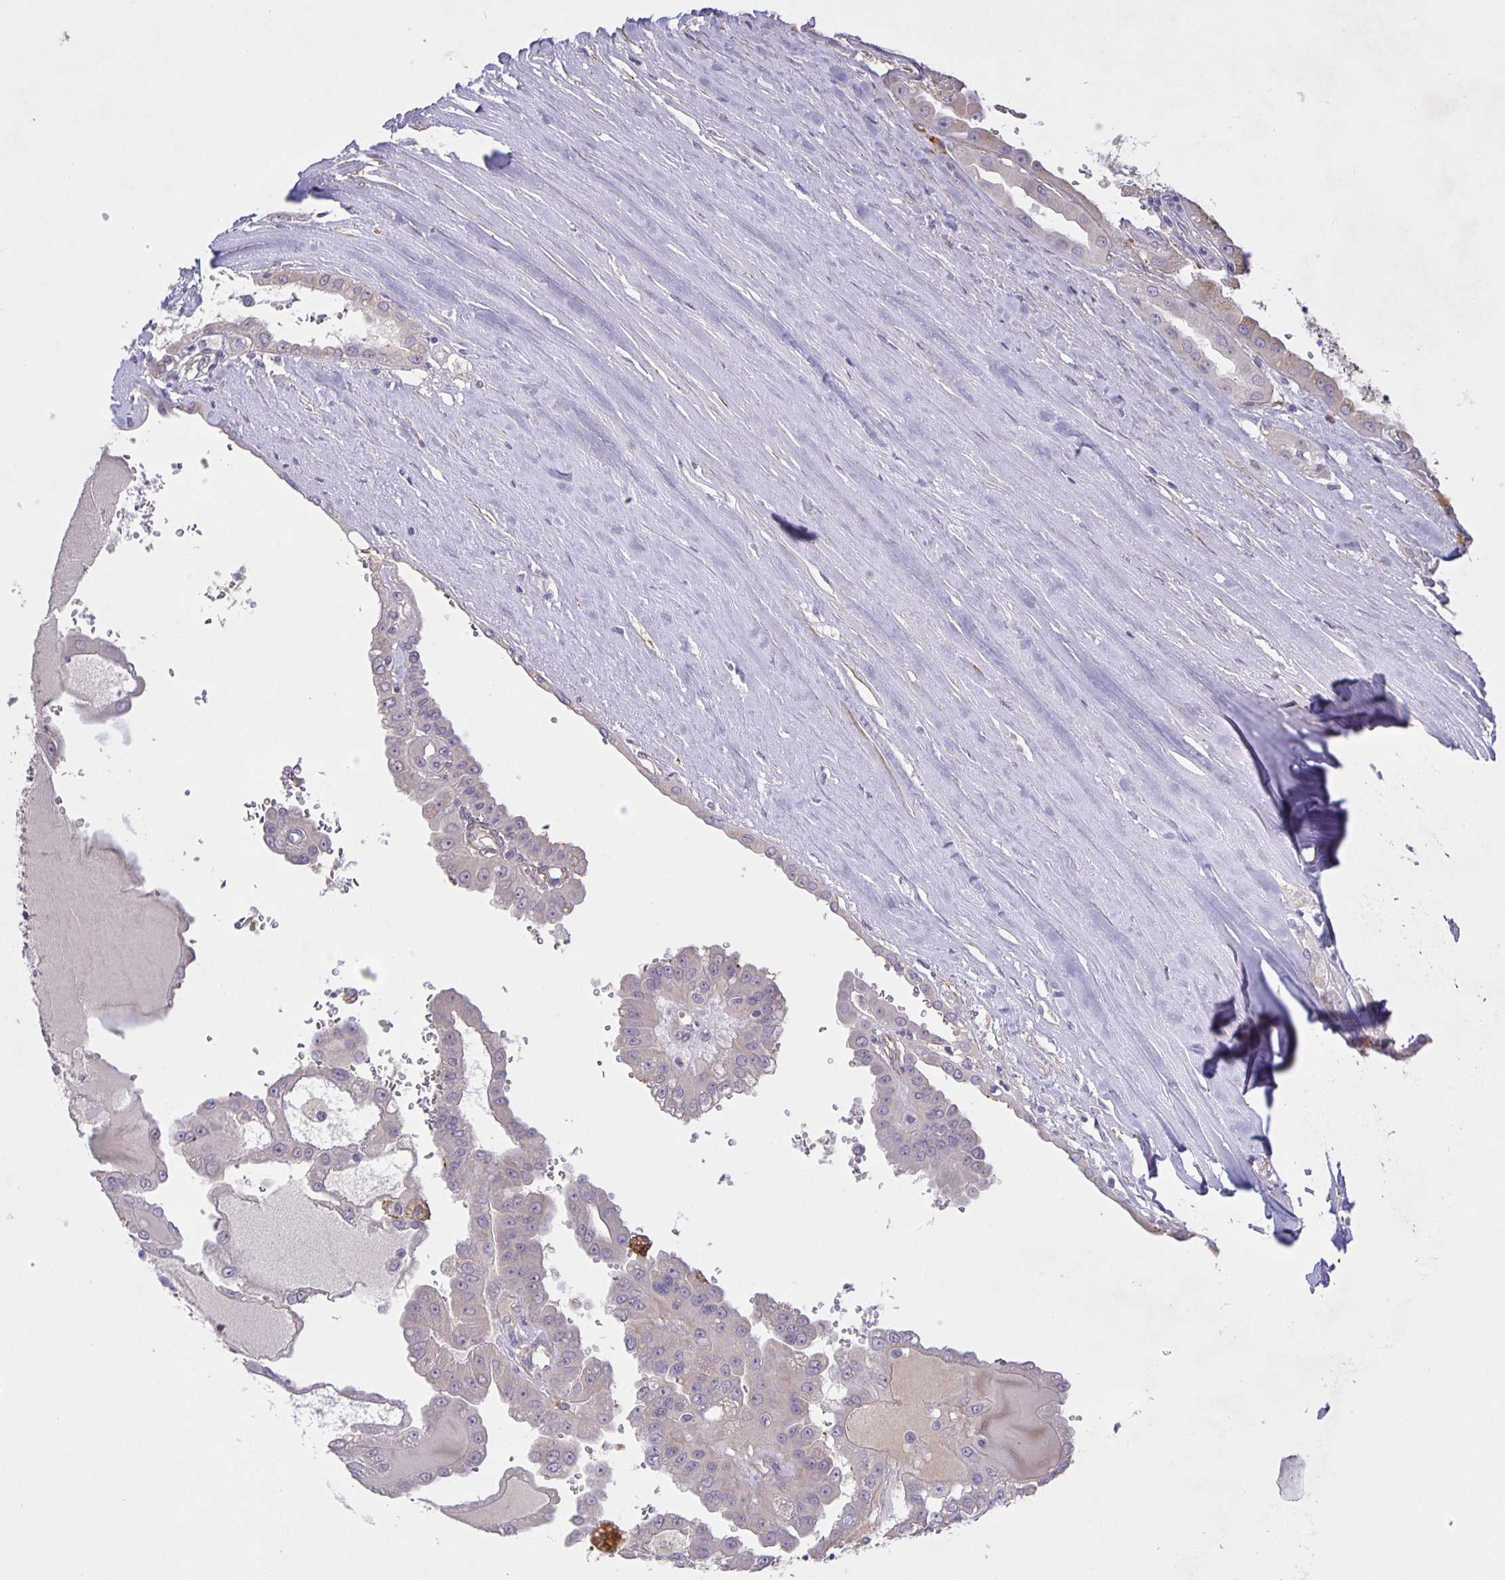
{"staining": {"intensity": "weak", "quantity": "<25%", "location": "cytoplasmic/membranous"}, "tissue": "renal cancer", "cell_type": "Tumor cells", "image_type": "cancer", "snomed": [{"axis": "morphology", "description": "Adenocarcinoma, NOS"}, {"axis": "topography", "description": "Kidney"}], "caption": "Tumor cells are negative for brown protein staining in adenocarcinoma (renal).", "gene": "SRCIN1", "patient": {"sex": "male", "age": 58}}